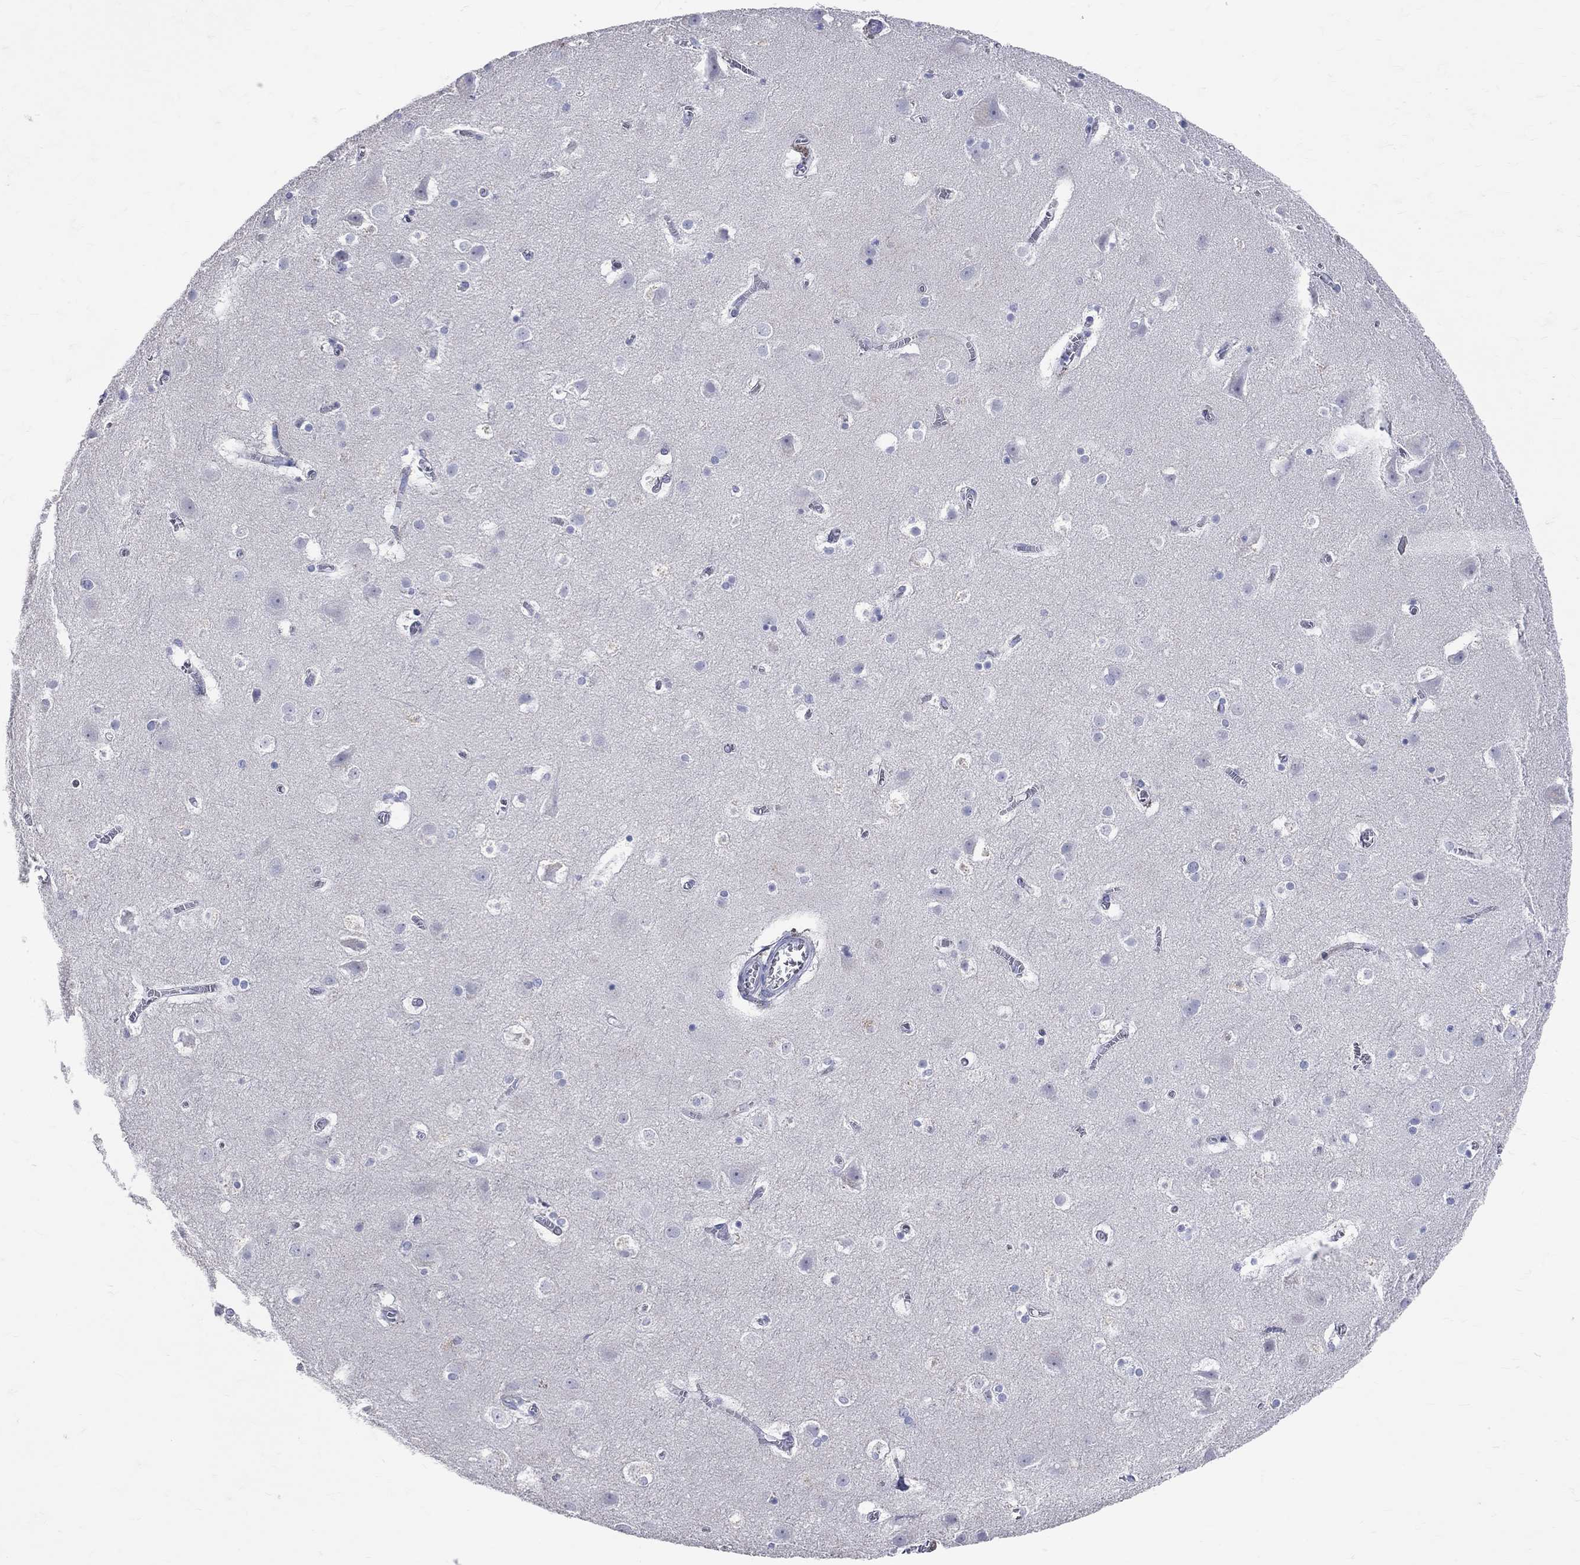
{"staining": {"intensity": "negative", "quantity": "none", "location": "none"}, "tissue": "cerebral cortex", "cell_type": "Endothelial cells", "image_type": "normal", "snomed": [{"axis": "morphology", "description": "Normal tissue, NOS"}, {"axis": "topography", "description": "Cerebral cortex"}], "caption": "DAB (3,3'-diaminobenzidine) immunohistochemical staining of unremarkable cerebral cortex displays no significant staining in endothelial cells. The staining is performed using DAB brown chromogen with nuclei counter-stained in using hematoxylin.", "gene": "LAT", "patient": {"sex": "male", "age": 59}}